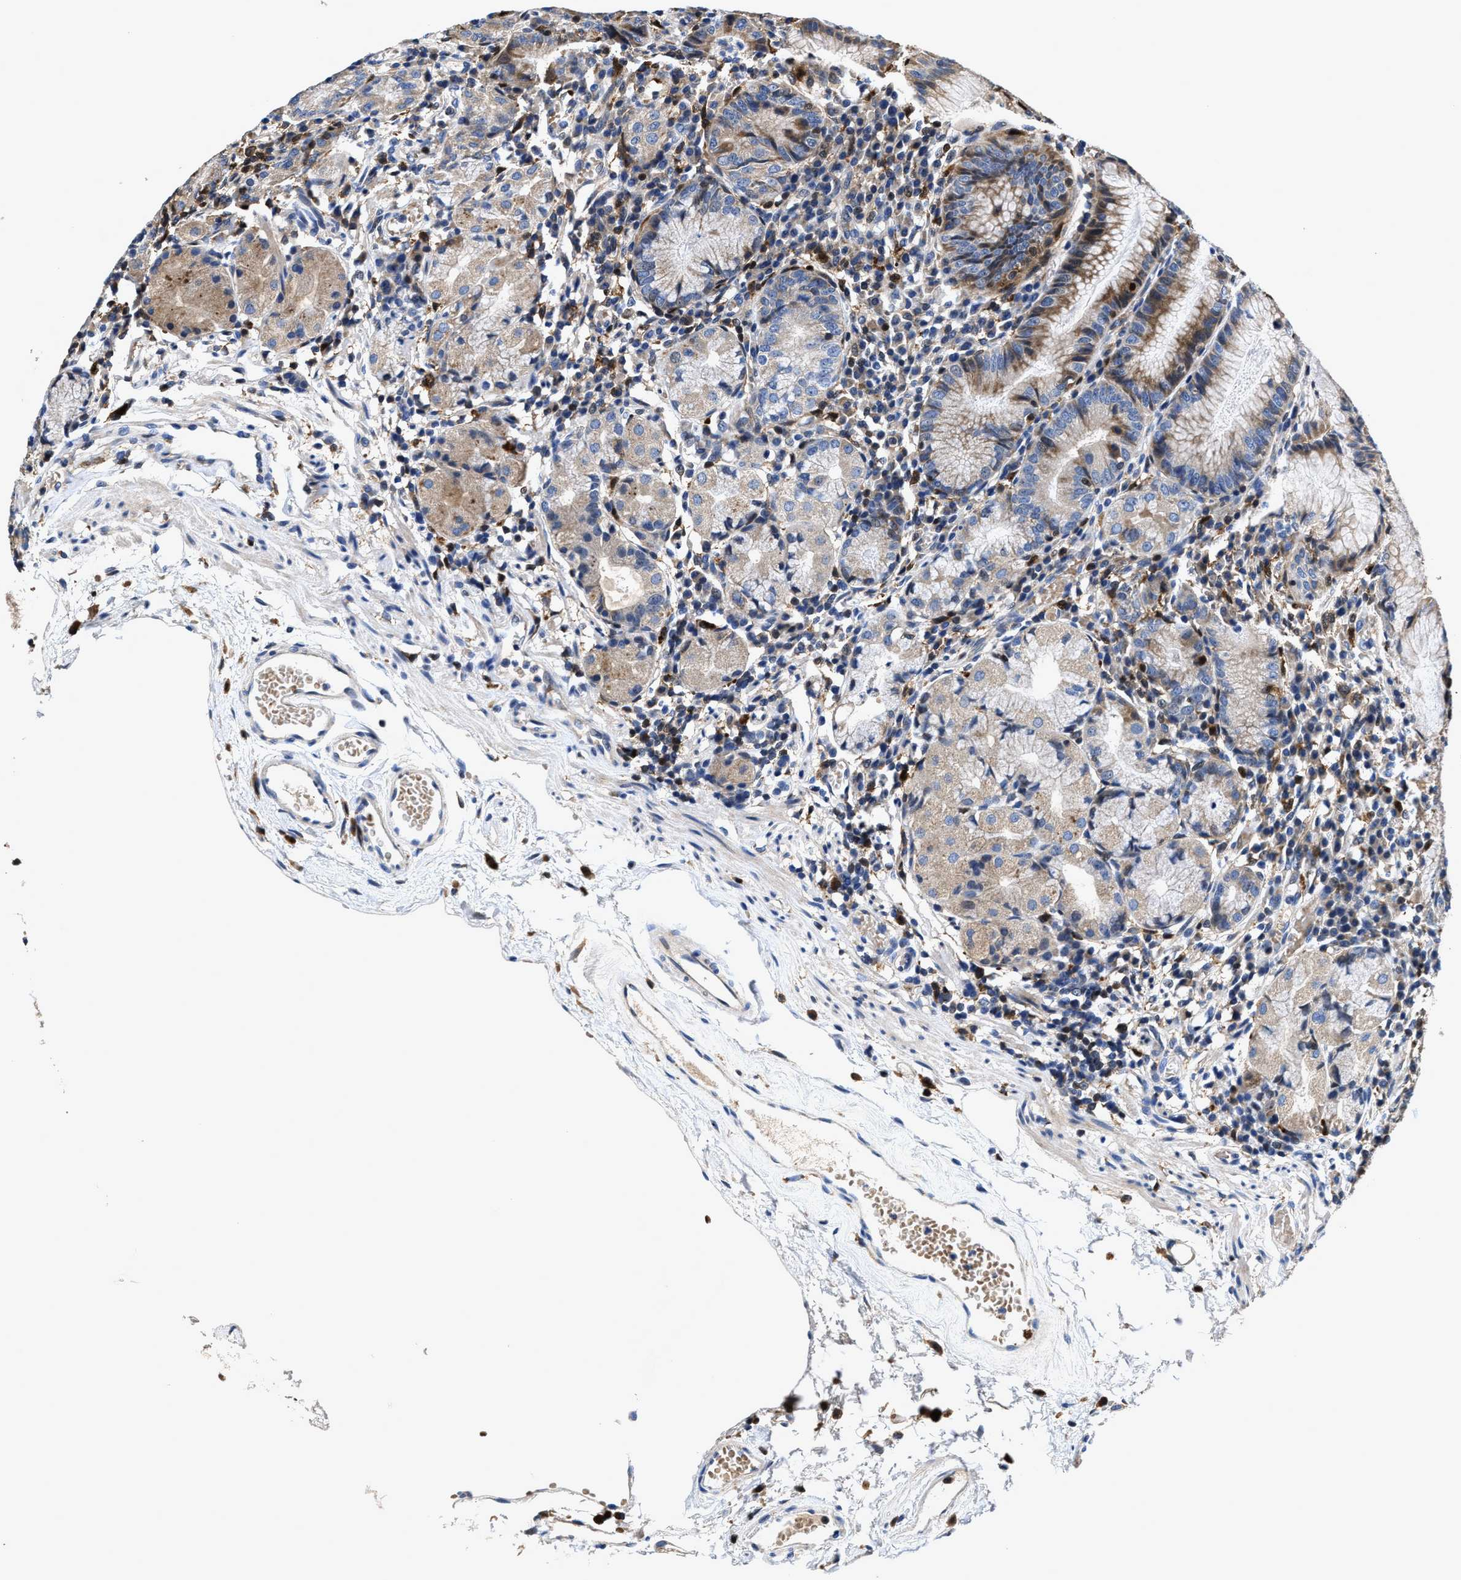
{"staining": {"intensity": "moderate", "quantity": "<25%", "location": "cytoplasmic/membranous"}, "tissue": "stomach", "cell_type": "Glandular cells", "image_type": "normal", "snomed": [{"axis": "morphology", "description": "Normal tissue, NOS"}, {"axis": "topography", "description": "Stomach"}, {"axis": "topography", "description": "Stomach, lower"}], "caption": "Approximately <25% of glandular cells in normal stomach show moderate cytoplasmic/membranous protein expression as visualized by brown immunohistochemical staining.", "gene": "RGS10", "patient": {"sex": "female", "age": 75}}